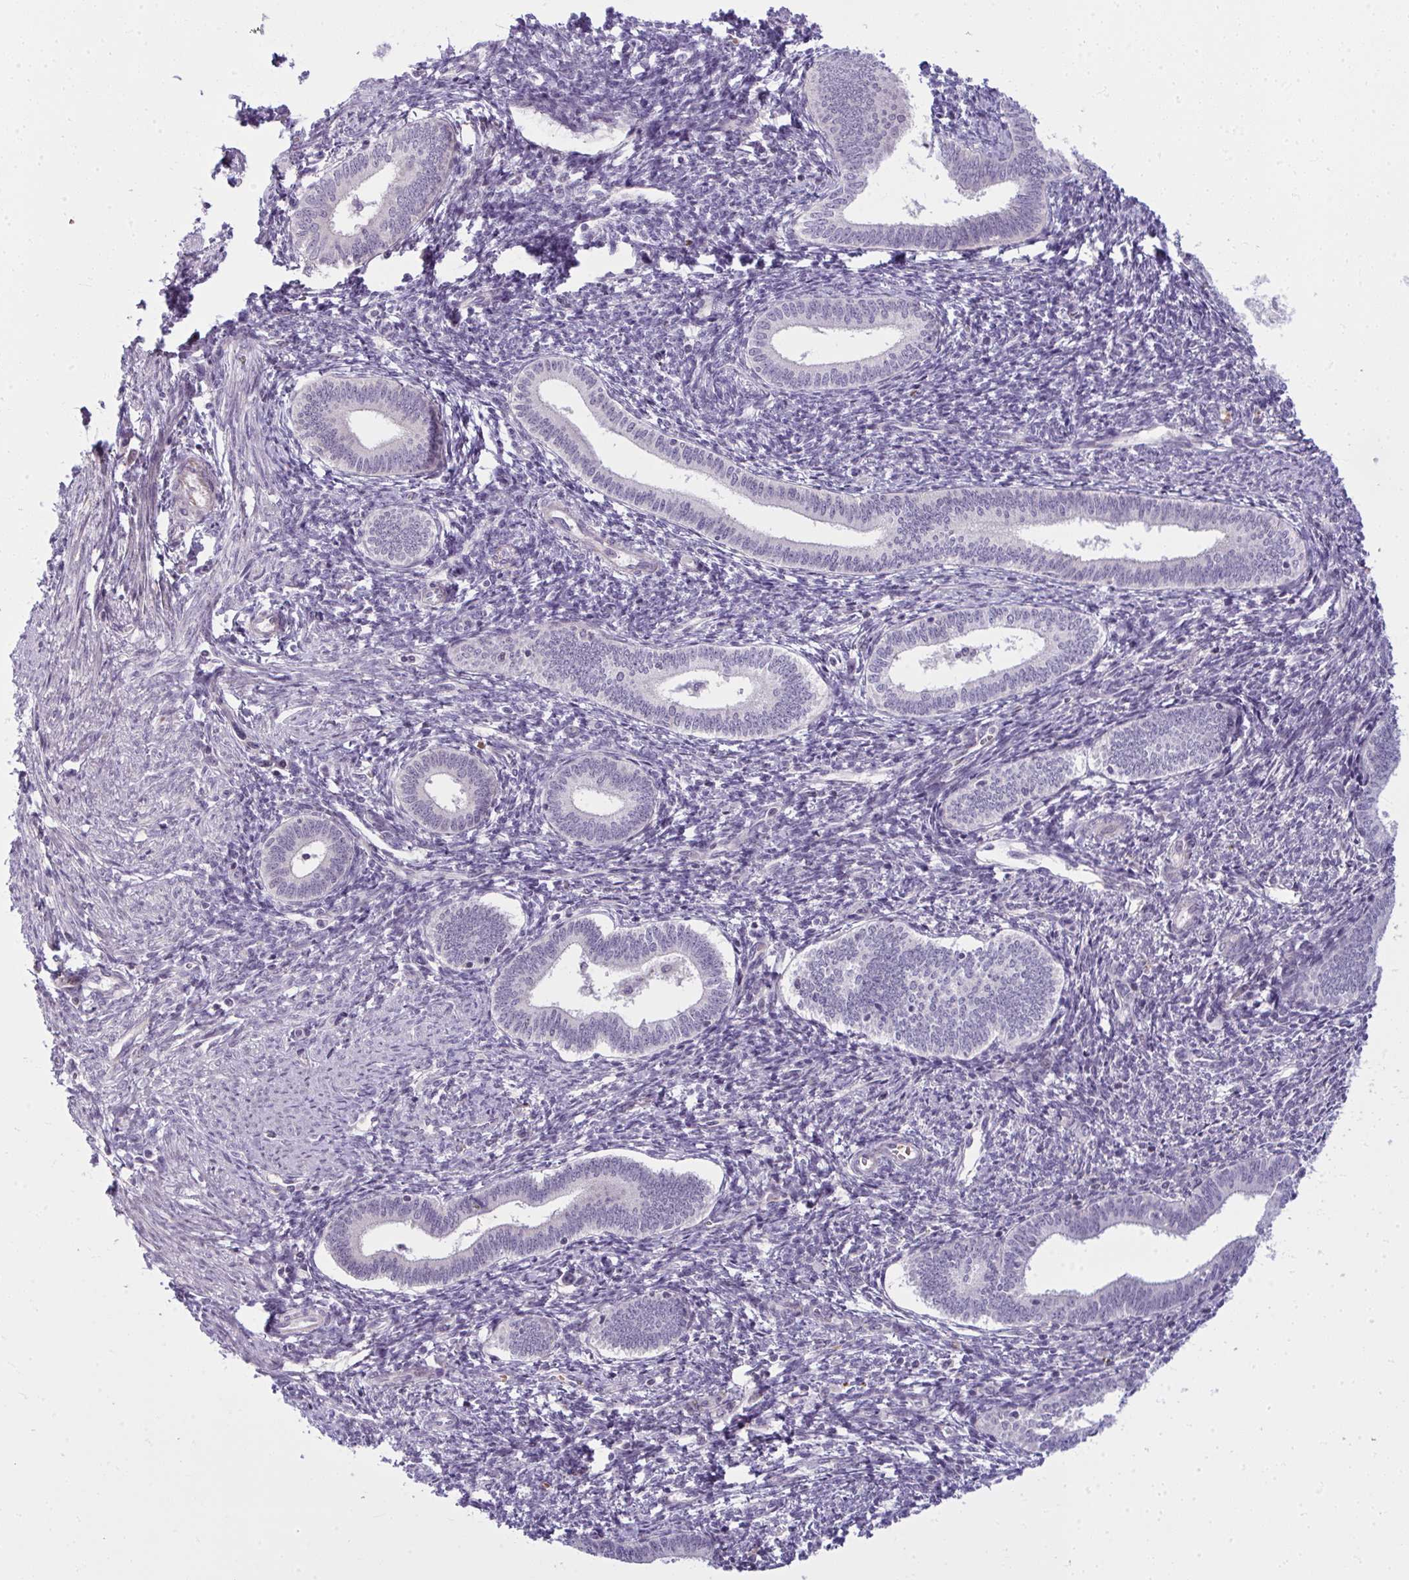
{"staining": {"intensity": "negative", "quantity": "none", "location": "none"}, "tissue": "endometrium", "cell_type": "Cells in endometrial stroma", "image_type": "normal", "snomed": [{"axis": "morphology", "description": "Normal tissue, NOS"}, {"axis": "topography", "description": "Endometrium"}], "caption": "A photomicrograph of endometrium stained for a protein exhibits no brown staining in cells in endometrial stroma. The staining was performed using DAB (3,3'-diaminobenzidine) to visualize the protein expression in brown, while the nuclei were stained in blue with hematoxylin (Magnification: 20x).", "gene": "SLC14A1", "patient": {"sex": "female", "age": 41}}